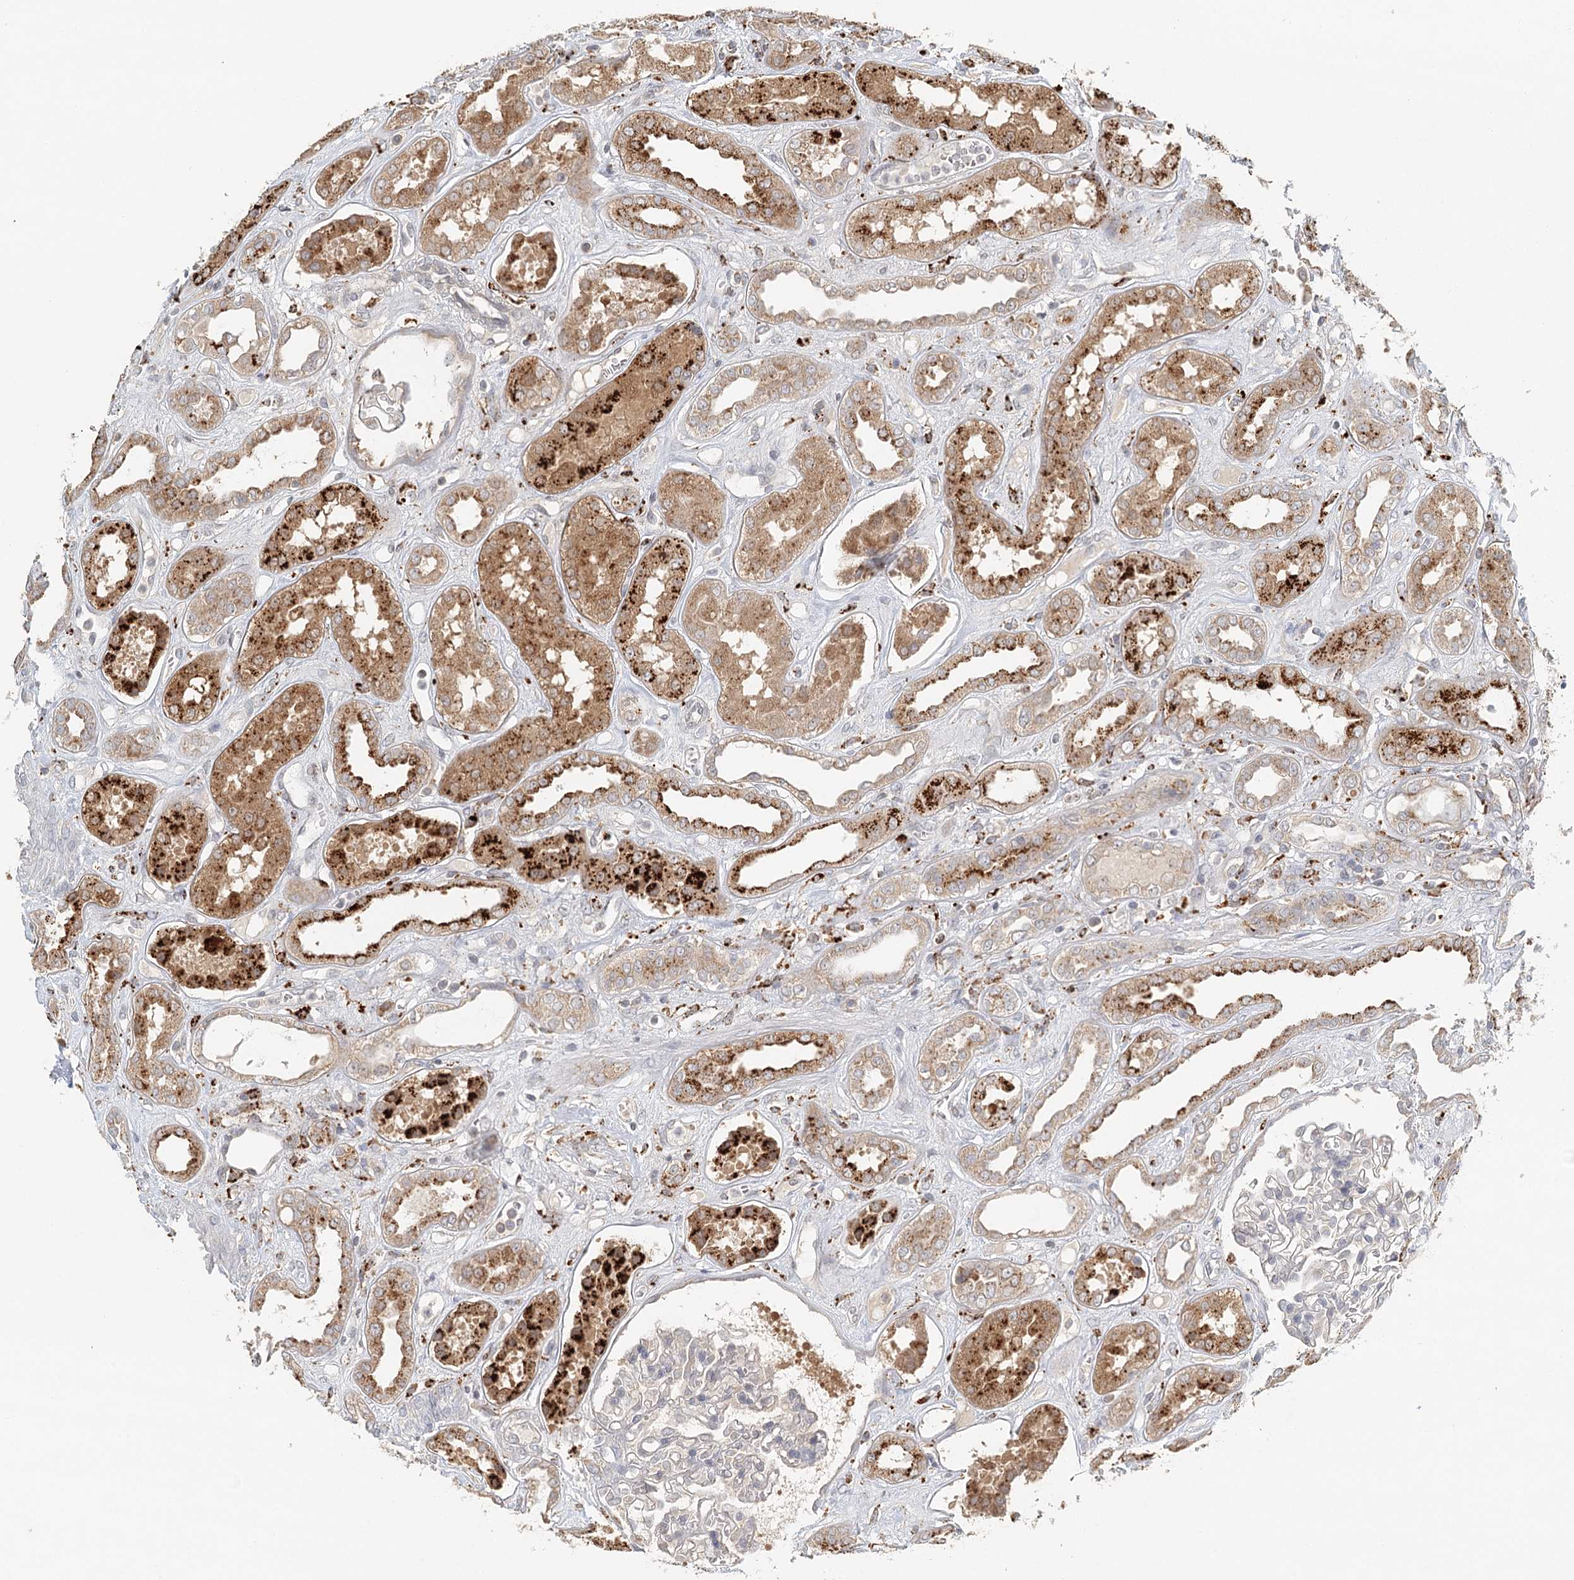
{"staining": {"intensity": "negative", "quantity": "none", "location": "none"}, "tissue": "kidney", "cell_type": "Cells in glomeruli", "image_type": "normal", "snomed": [{"axis": "morphology", "description": "Normal tissue, NOS"}, {"axis": "topography", "description": "Kidney"}], "caption": "Cells in glomeruli show no significant staining in normal kidney. (Stains: DAB (3,3'-diaminobenzidine) immunohistochemistry (IHC) with hematoxylin counter stain, Microscopy: brightfield microscopy at high magnification).", "gene": "VSIG1", "patient": {"sex": "male", "age": 59}}